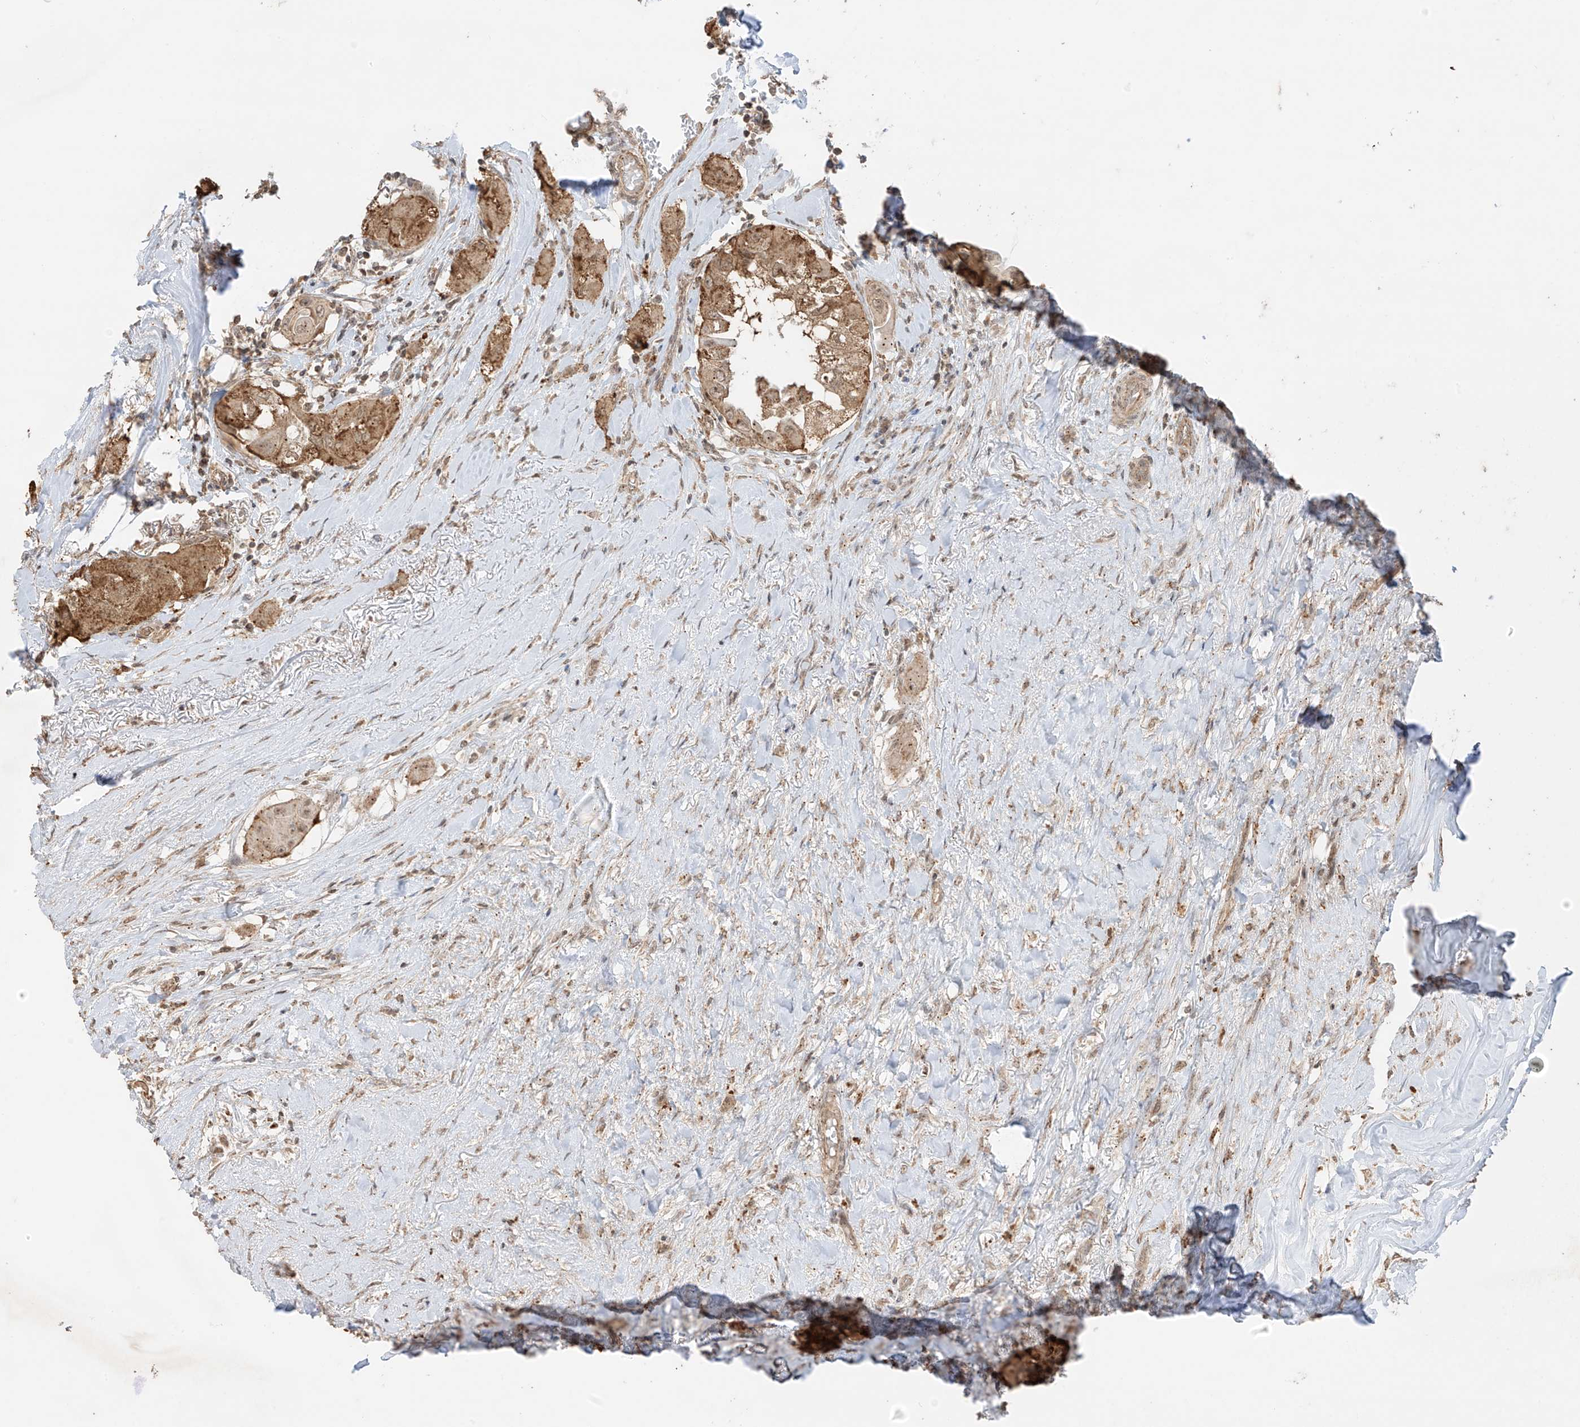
{"staining": {"intensity": "moderate", "quantity": ">75%", "location": "cytoplasmic/membranous"}, "tissue": "thyroid cancer", "cell_type": "Tumor cells", "image_type": "cancer", "snomed": [{"axis": "morphology", "description": "Papillary adenocarcinoma, NOS"}, {"axis": "topography", "description": "Thyroid gland"}], "caption": "Immunohistochemical staining of thyroid papillary adenocarcinoma shows medium levels of moderate cytoplasmic/membranous protein staining in approximately >75% of tumor cells.", "gene": "N4BP3", "patient": {"sex": "female", "age": 59}}